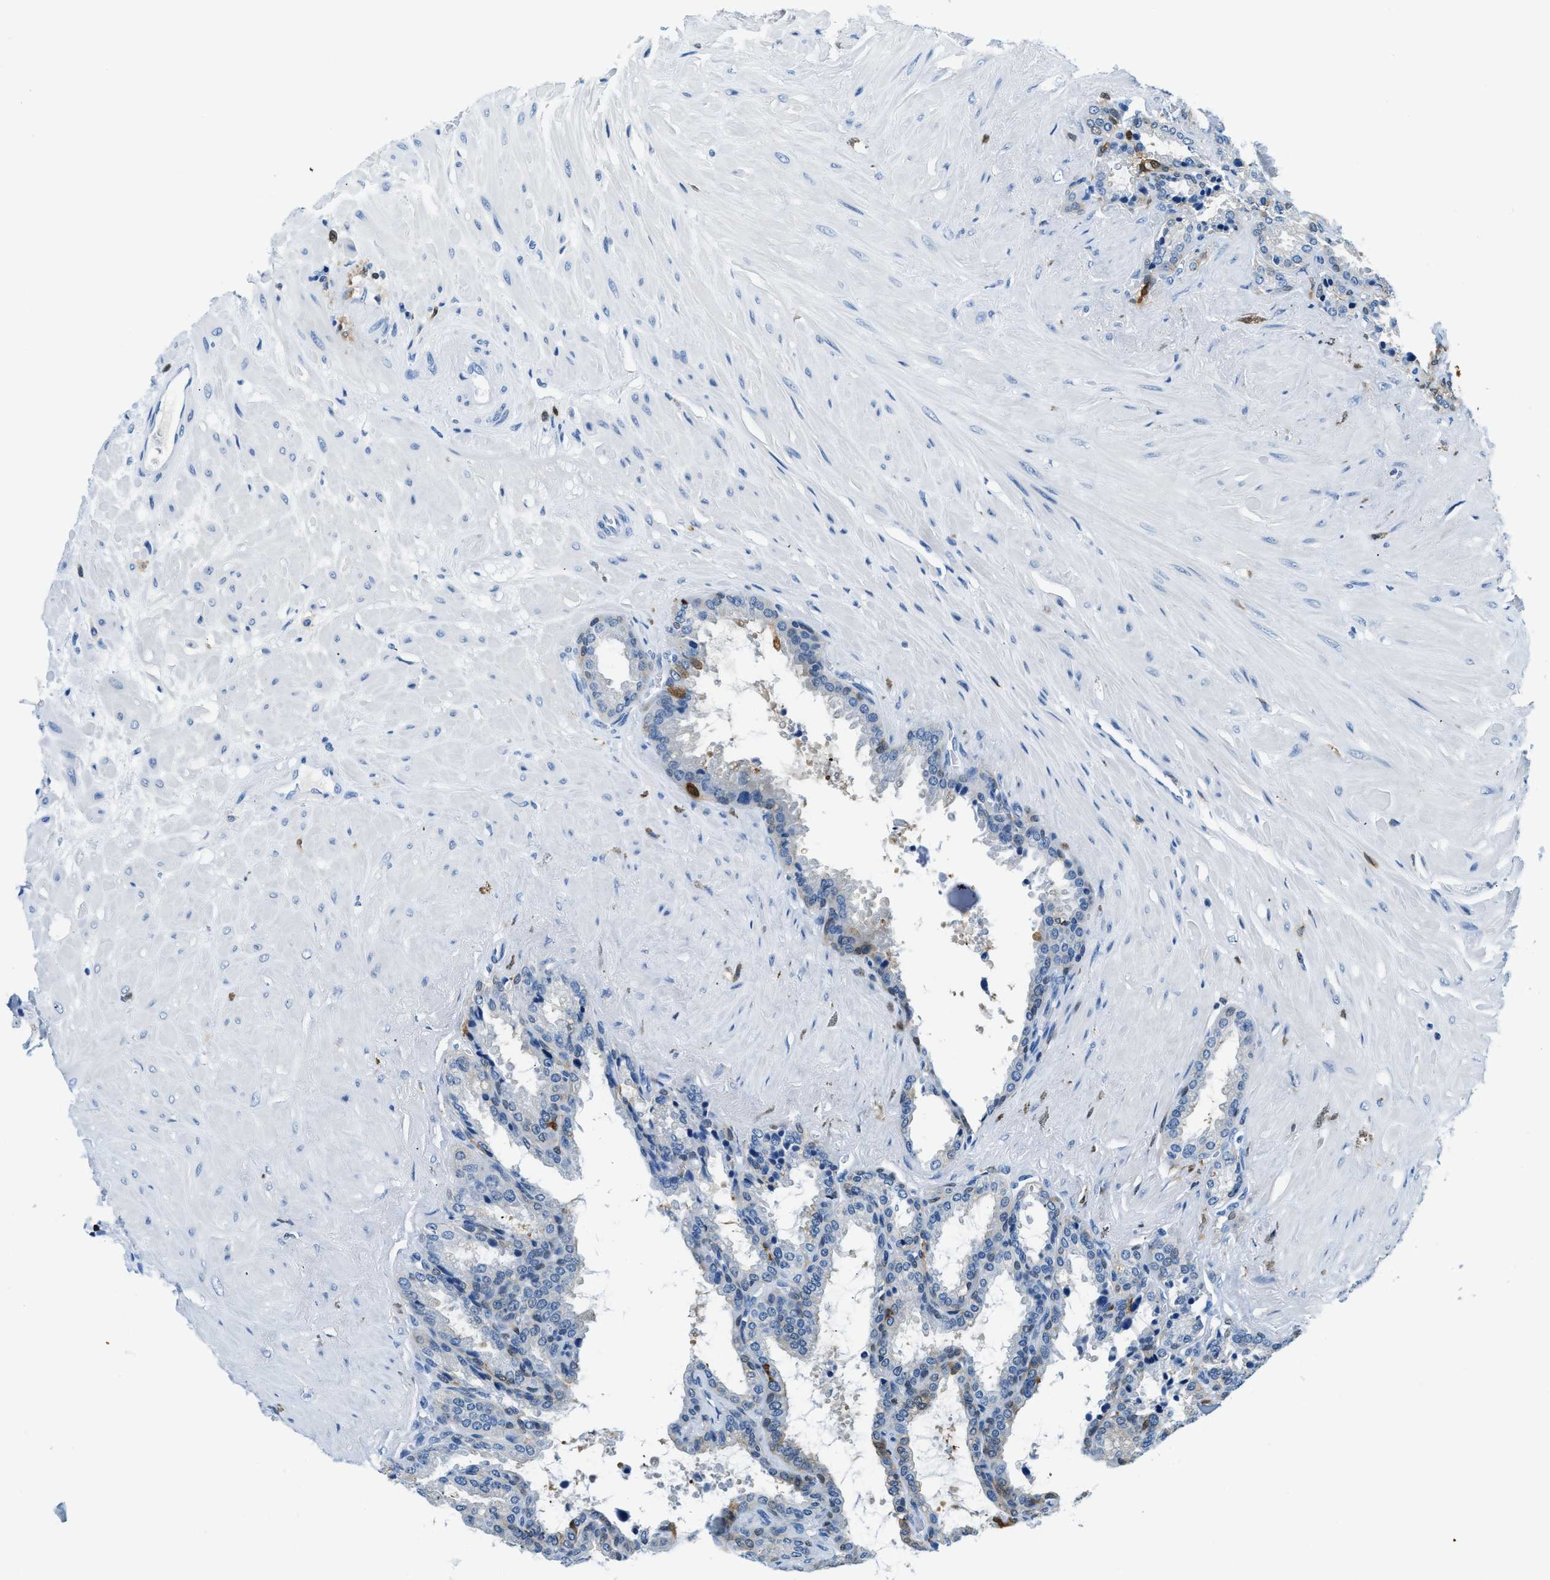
{"staining": {"intensity": "negative", "quantity": "none", "location": "none"}, "tissue": "seminal vesicle", "cell_type": "Glandular cells", "image_type": "normal", "snomed": [{"axis": "morphology", "description": "Normal tissue, NOS"}, {"axis": "topography", "description": "Seminal veicle"}], "caption": "The IHC image has no significant expression in glandular cells of seminal vesicle.", "gene": "CAPG", "patient": {"sex": "male", "age": 46}}